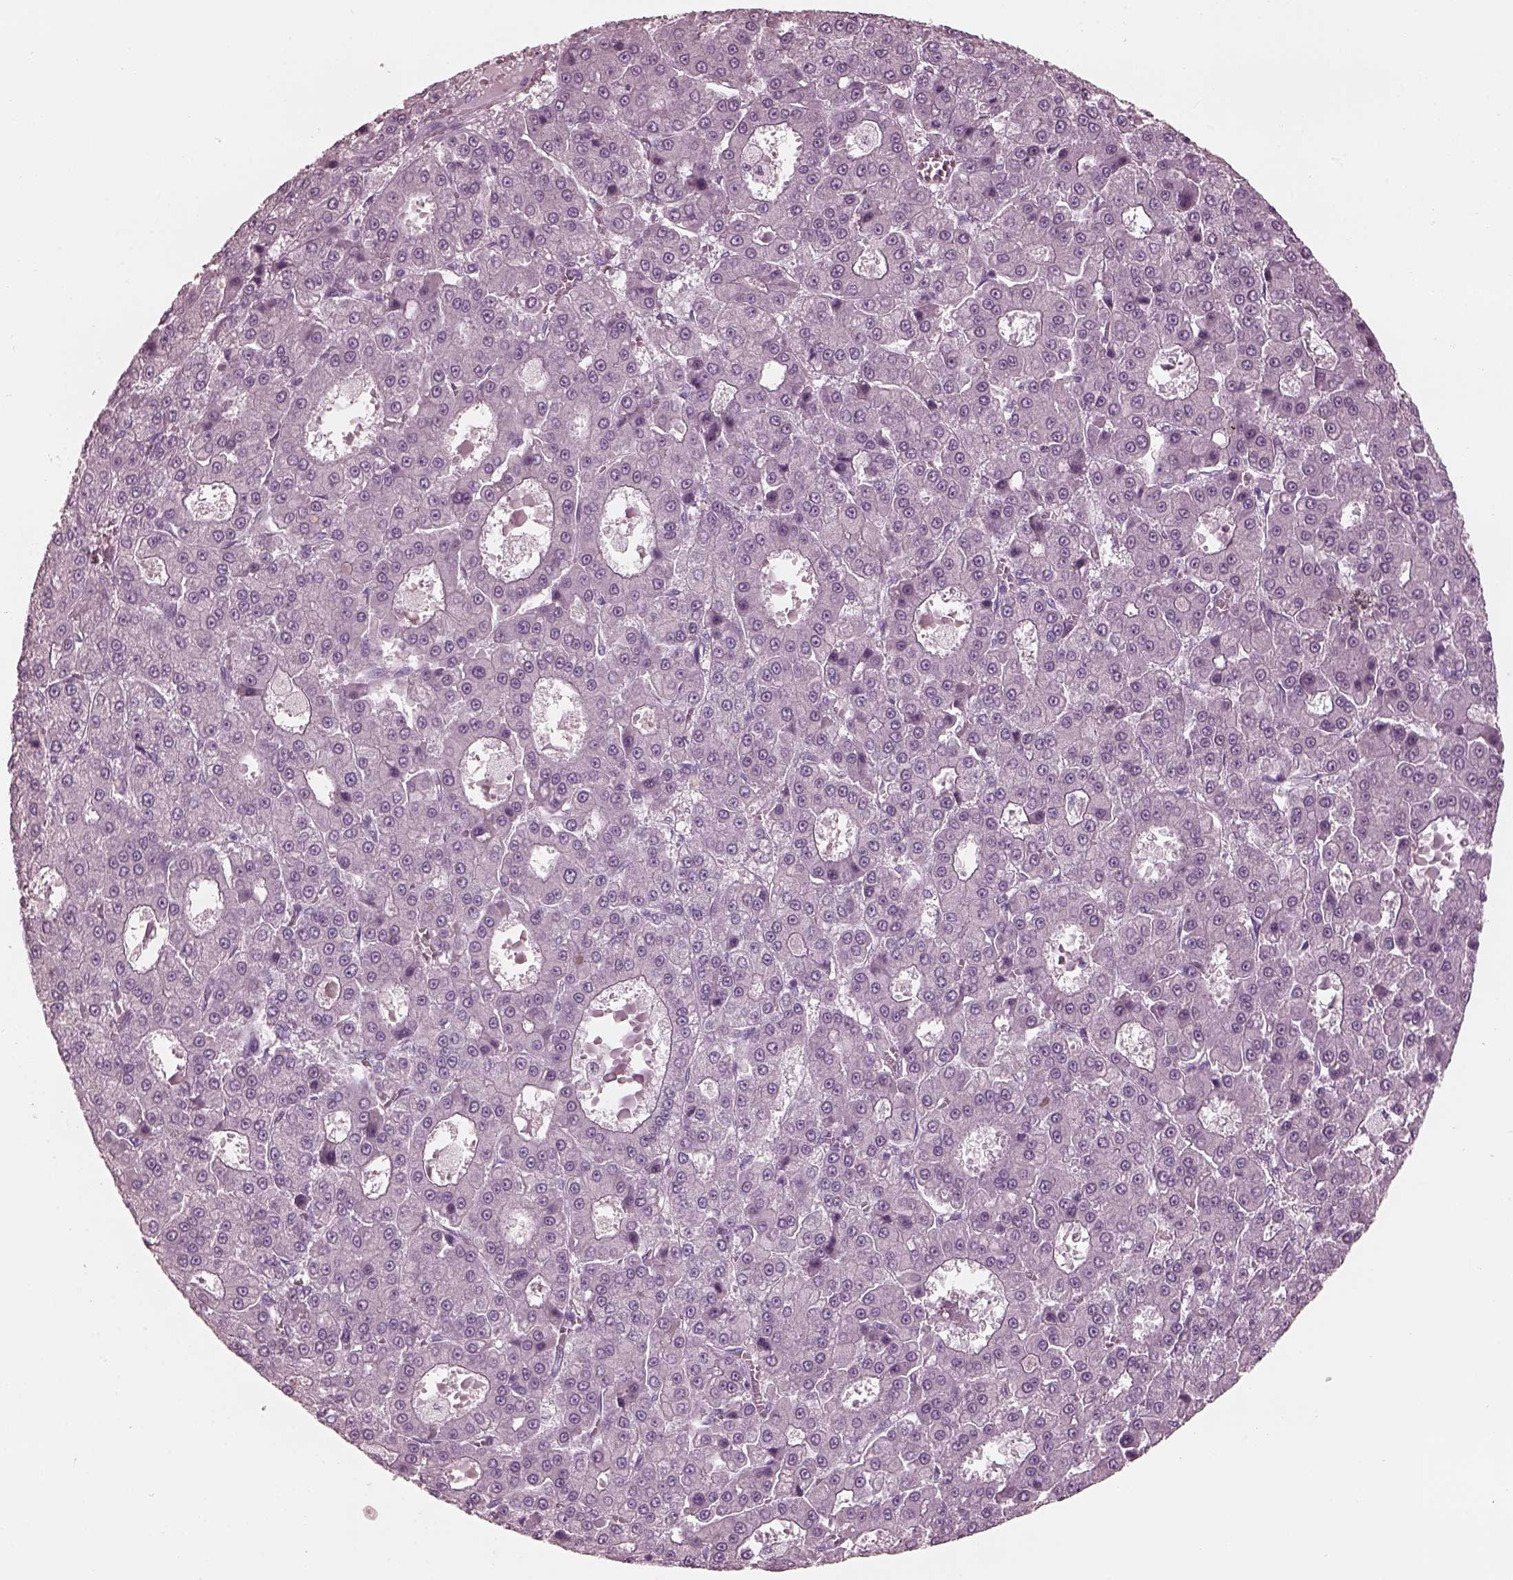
{"staining": {"intensity": "negative", "quantity": "none", "location": "none"}, "tissue": "liver cancer", "cell_type": "Tumor cells", "image_type": "cancer", "snomed": [{"axis": "morphology", "description": "Carcinoma, Hepatocellular, NOS"}, {"axis": "topography", "description": "Liver"}], "caption": "This is an IHC image of human liver cancer (hepatocellular carcinoma). There is no expression in tumor cells.", "gene": "FABP9", "patient": {"sex": "male", "age": 70}}